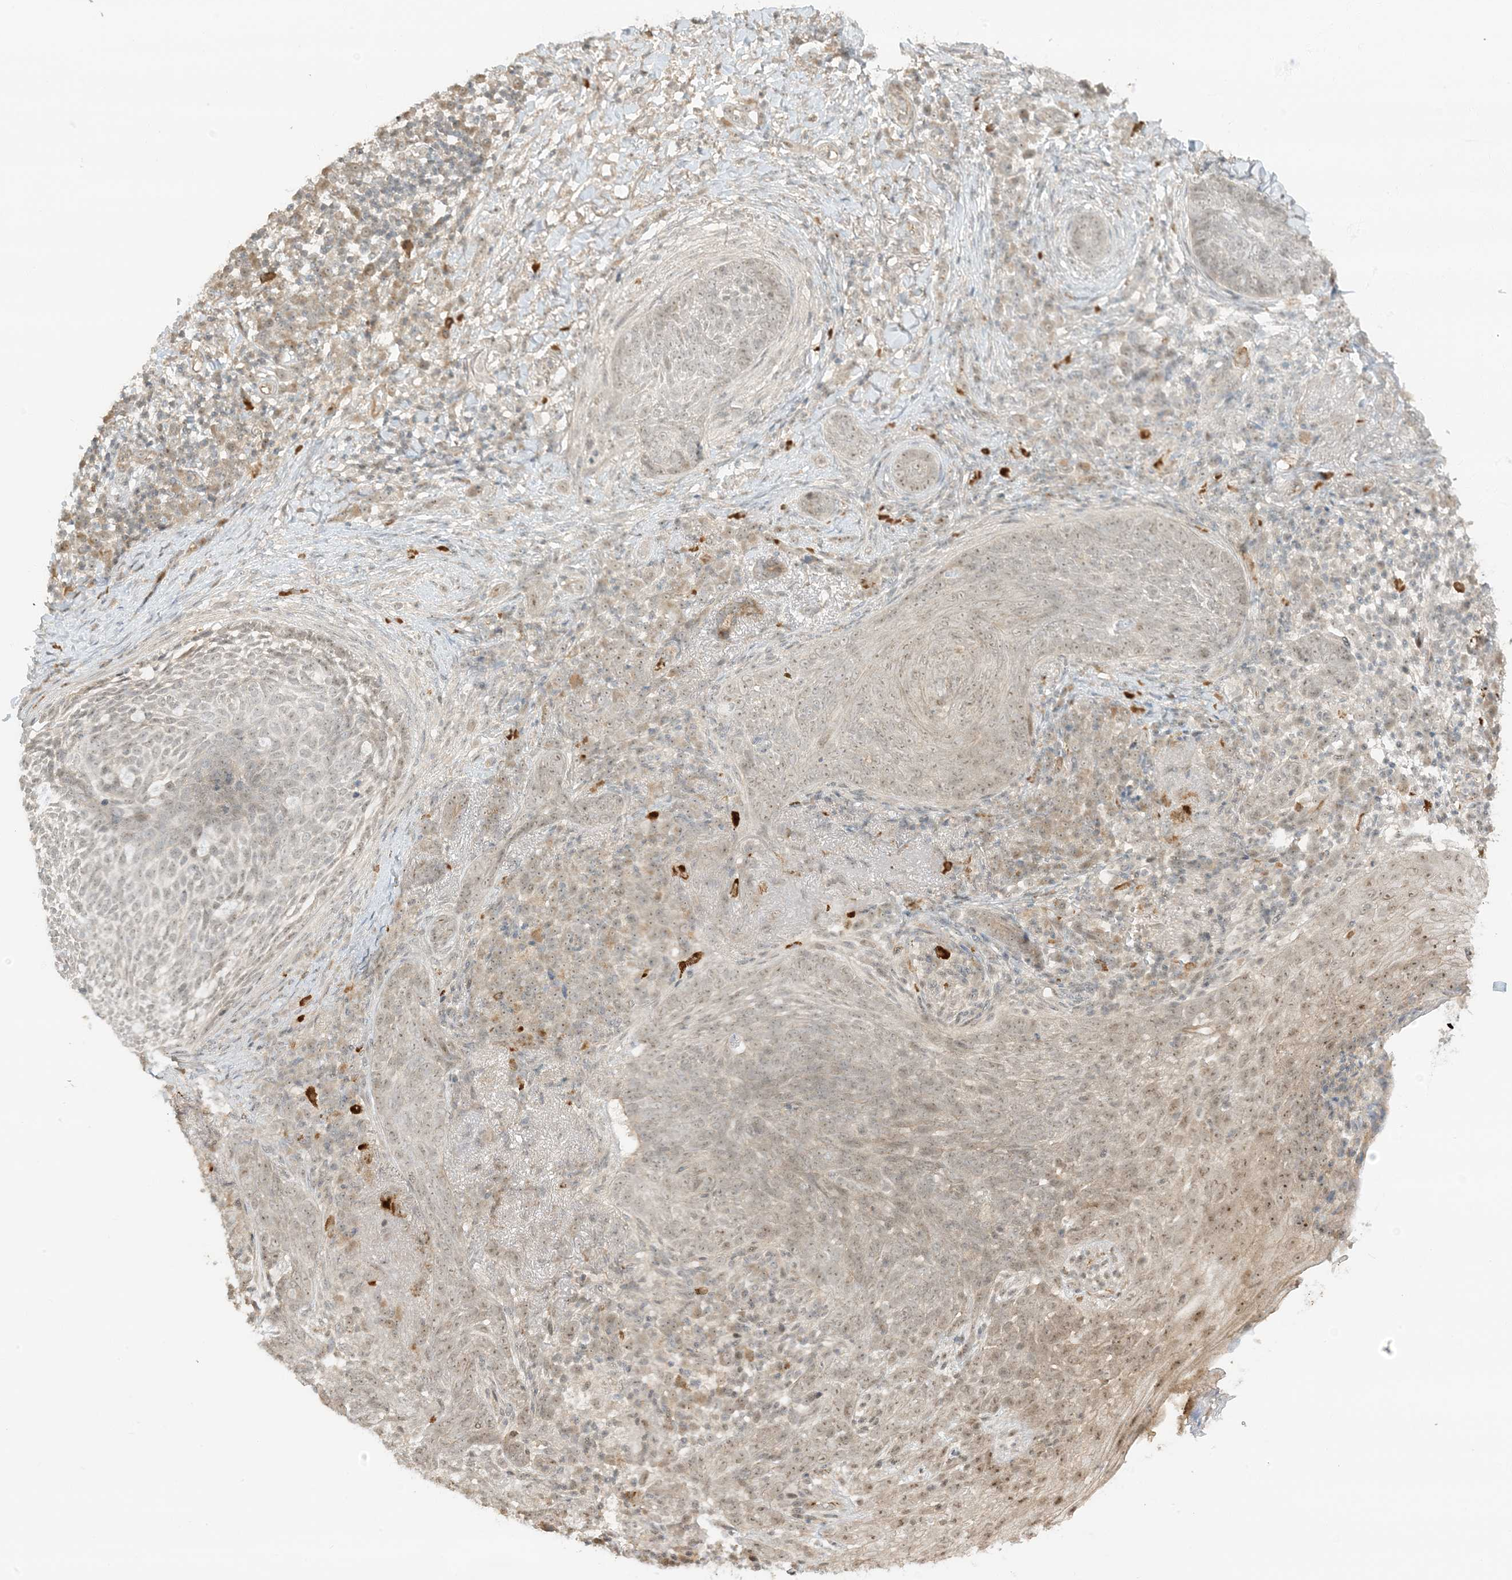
{"staining": {"intensity": "weak", "quantity": ">75%", "location": "nuclear"}, "tissue": "skin cancer", "cell_type": "Tumor cells", "image_type": "cancer", "snomed": [{"axis": "morphology", "description": "Basal cell carcinoma"}, {"axis": "topography", "description": "Skin"}], "caption": "Protein staining of skin cancer tissue shows weak nuclear positivity in approximately >75% of tumor cells.", "gene": "ETAA1", "patient": {"sex": "male", "age": 85}}